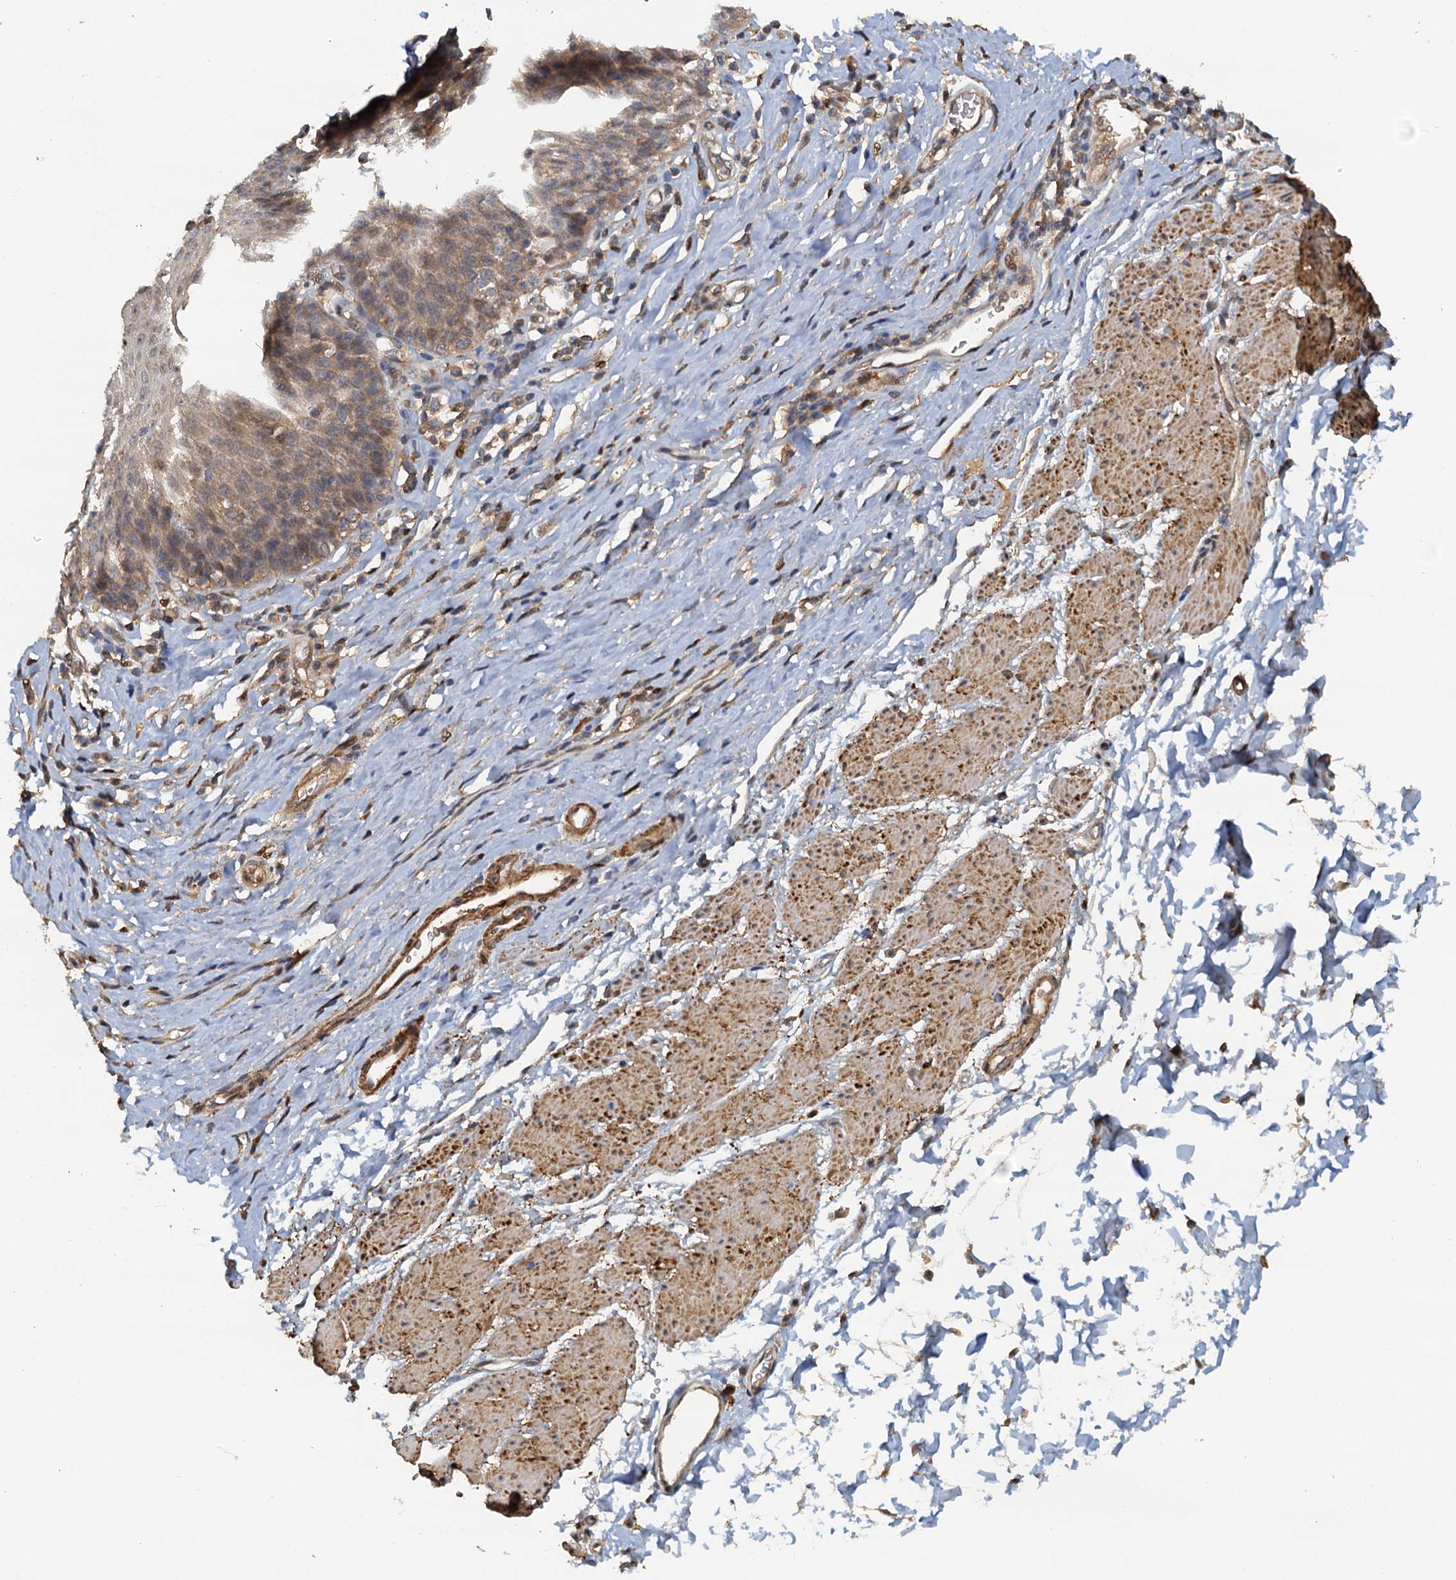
{"staining": {"intensity": "moderate", "quantity": ">75%", "location": "cytoplasmic/membranous,nuclear"}, "tissue": "esophagus", "cell_type": "Squamous epithelial cells", "image_type": "normal", "snomed": [{"axis": "morphology", "description": "Normal tissue, NOS"}, {"axis": "topography", "description": "Esophagus"}], "caption": "Human esophagus stained for a protein (brown) demonstrates moderate cytoplasmic/membranous,nuclear positive staining in approximately >75% of squamous epithelial cells.", "gene": "UBL7", "patient": {"sex": "female", "age": 61}}